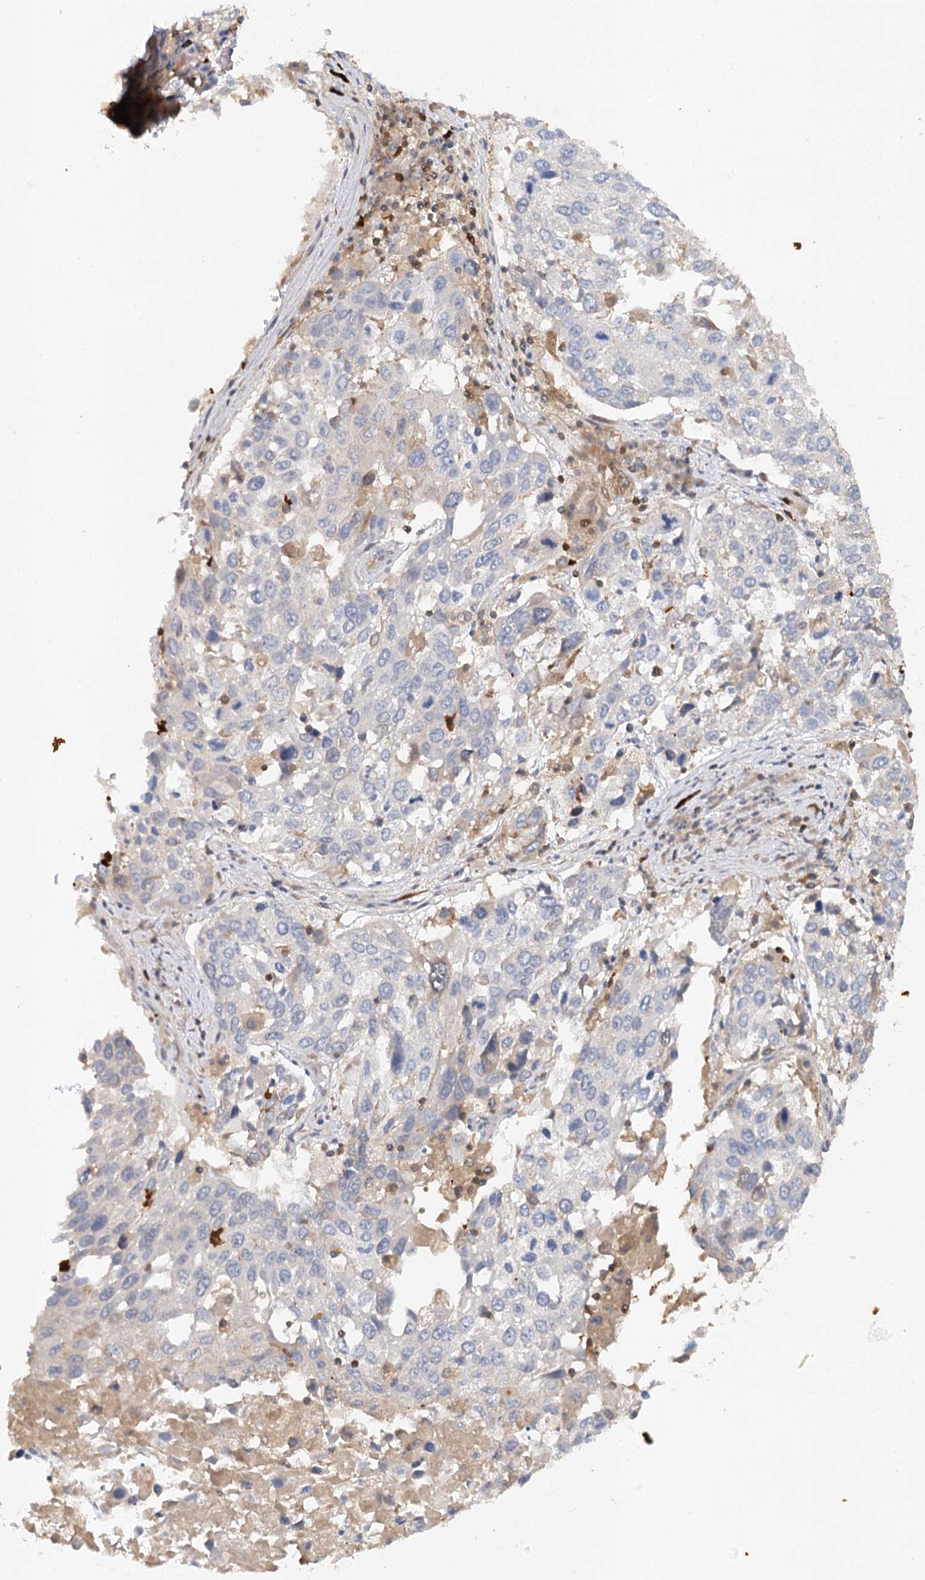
{"staining": {"intensity": "weak", "quantity": "<25%", "location": "cytoplasmic/membranous"}, "tissue": "lung cancer", "cell_type": "Tumor cells", "image_type": "cancer", "snomed": [{"axis": "morphology", "description": "Squamous cell carcinoma, NOS"}, {"axis": "topography", "description": "Lung"}], "caption": "Human lung cancer (squamous cell carcinoma) stained for a protein using immunohistochemistry (IHC) exhibits no staining in tumor cells.", "gene": "SLC41A2", "patient": {"sex": "male", "age": 65}}